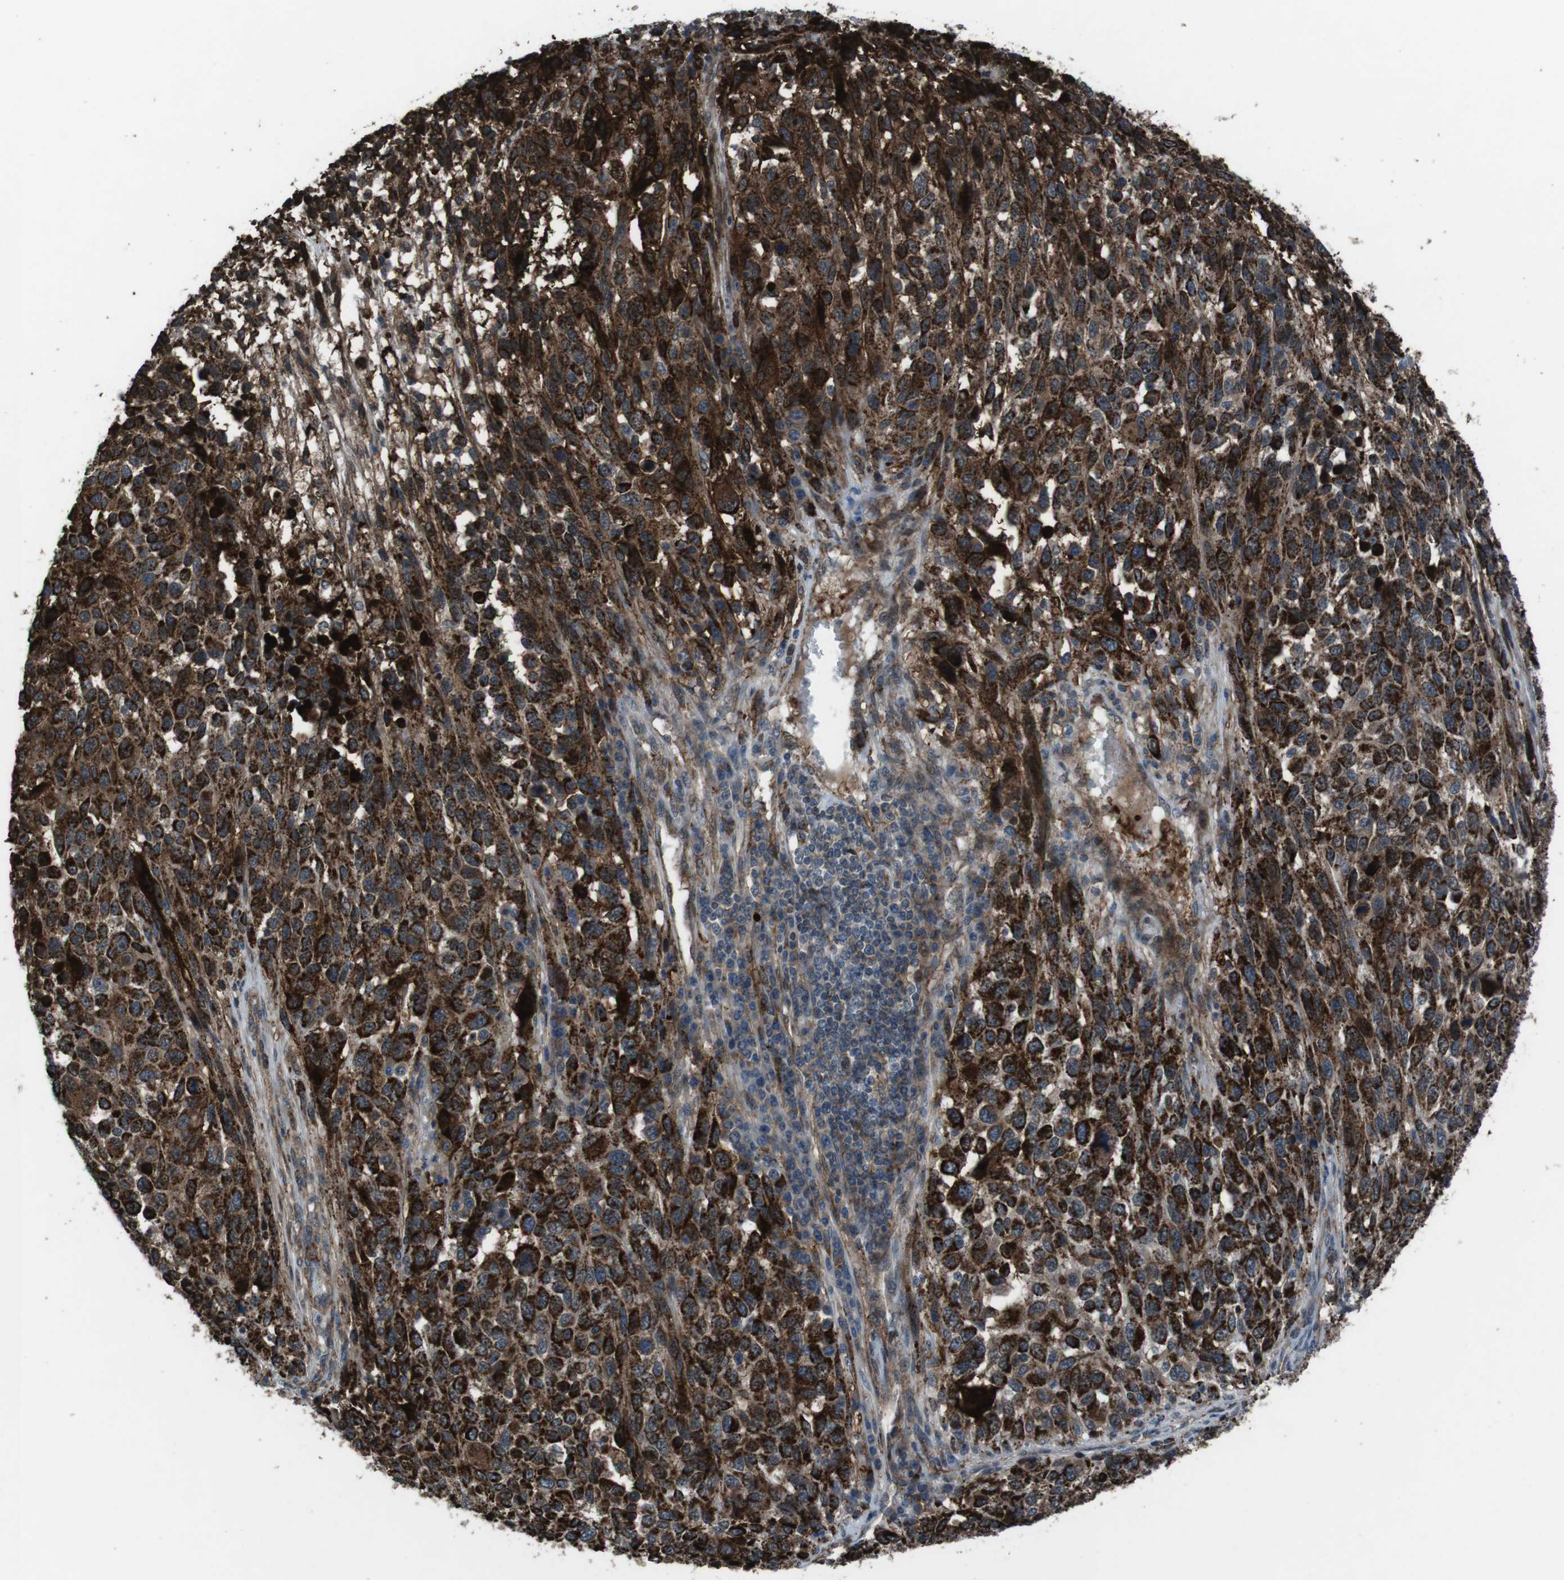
{"staining": {"intensity": "strong", "quantity": ">75%", "location": "cytoplasmic/membranous"}, "tissue": "melanoma", "cell_type": "Tumor cells", "image_type": "cancer", "snomed": [{"axis": "morphology", "description": "Malignant melanoma, Metastatic site"}, {"axis": "topography", "description": "Lymph node"}], "caption": "DAB immunohistochemical staining of human malignant melanoma (metastatic site) shows strong cytoplasmic/membranous protein positivity in approximately >75% of tumor cells. (DAB (3,3'-diaminobenzidine) IHC, brown staining for protein, blue staining for nuclei).", "gene": "GDF10", "patient": {"sex": "male", "age": 61}}